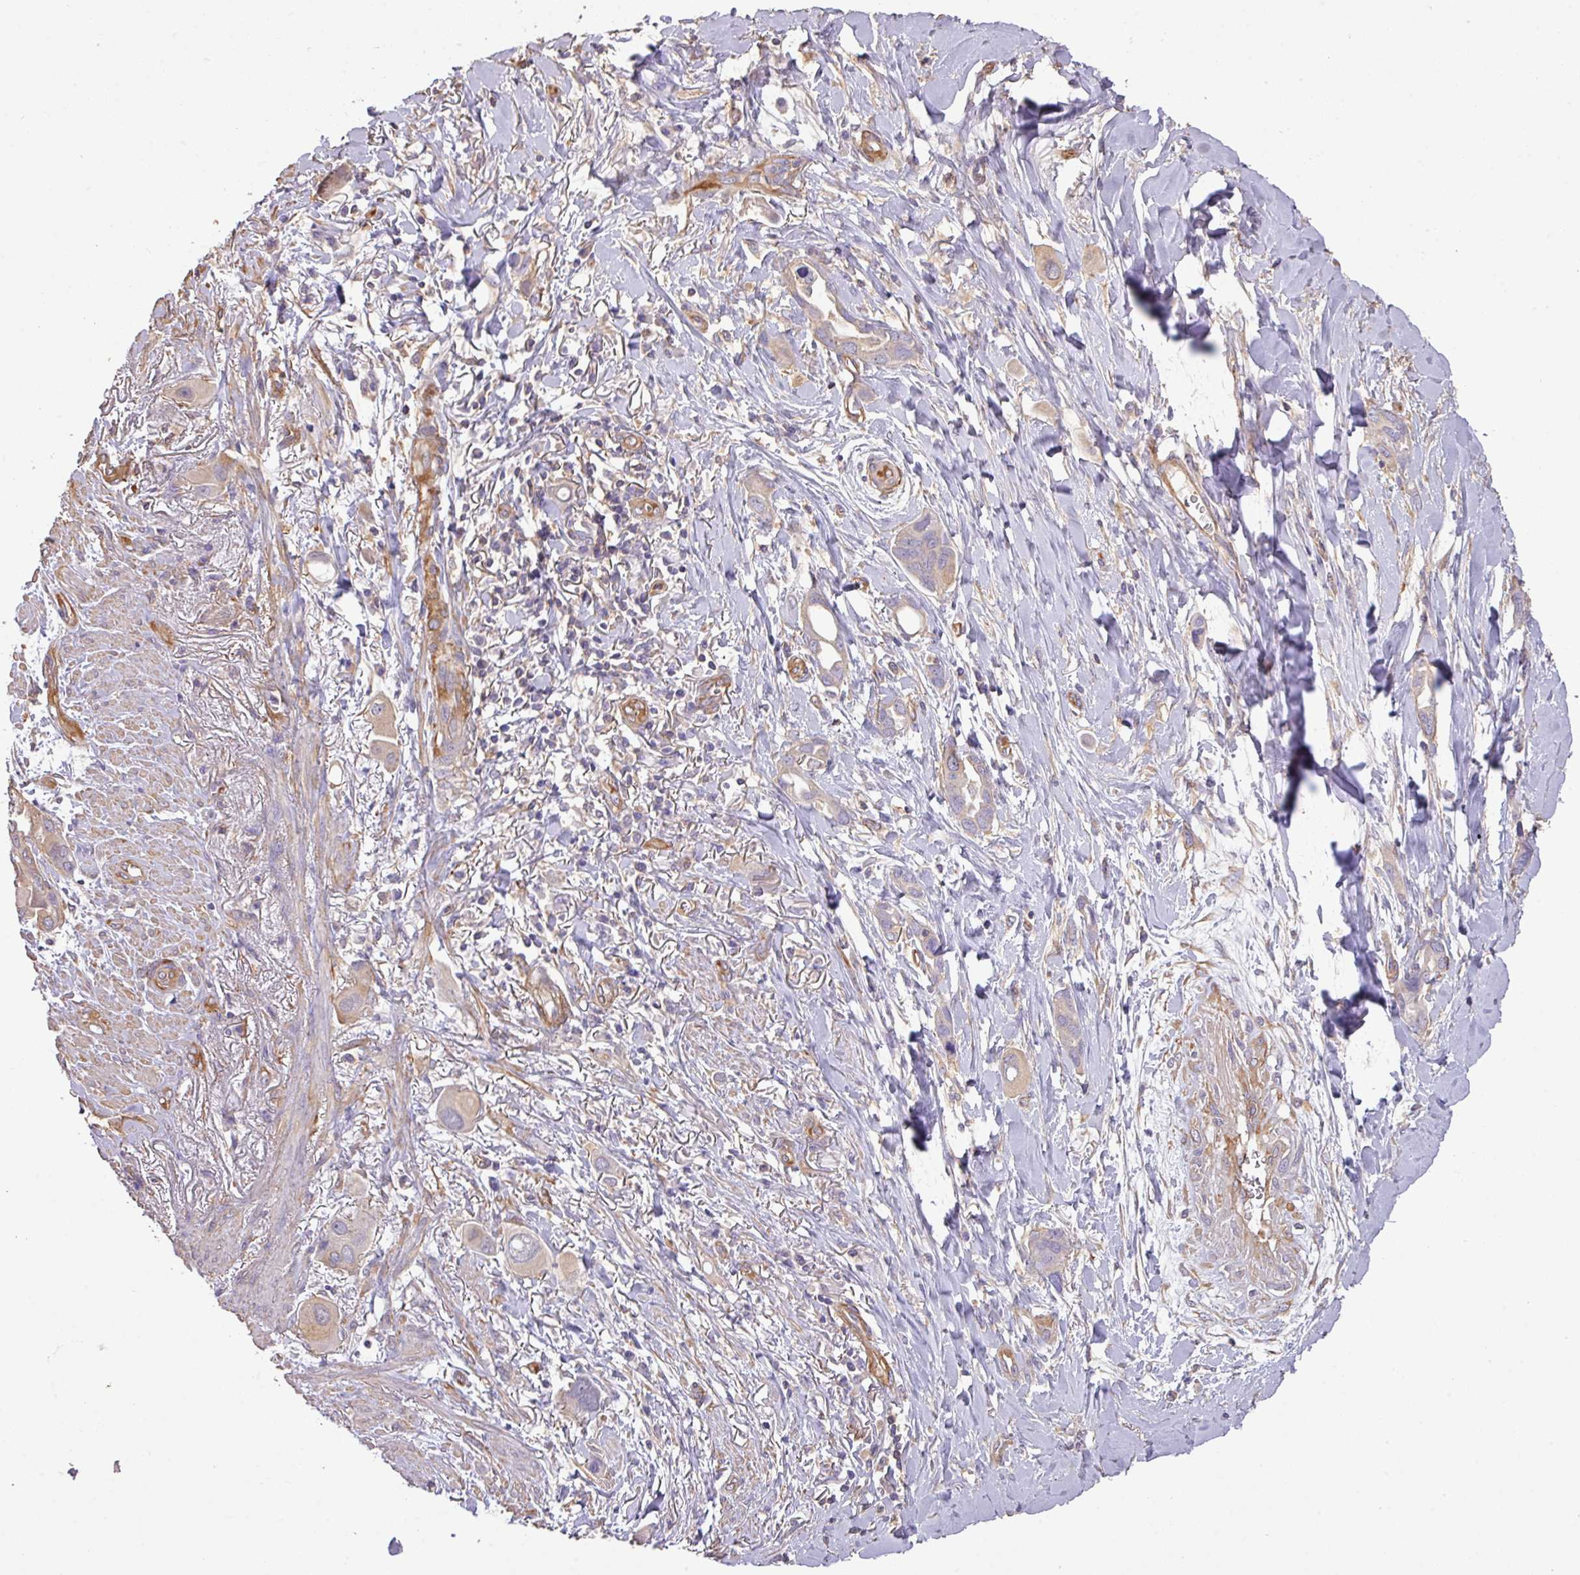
{"staining": {"intensity": "negative", "quantity": "none", "location": "none"}, "tissue": "lung cancer", "cell_type": "Tumor cells", "image_type": "cancer", "snomed": [{"axis": "morphology", "description": "Adenocarcinoma, NOS"}, {"axis": "topography", "description": "Lung"}], "caption": "IHC photomicrograph of neoplastic tissue: lung cancer stained with DAB (3,3'-diaminobenzidine) demonstrates no significant protein positivity in tumor cells. (Brightfield microscopy of DAB IHC at high magnification).", "gene": "CALML4", "patient": {"sex": "male", "age": 76}}